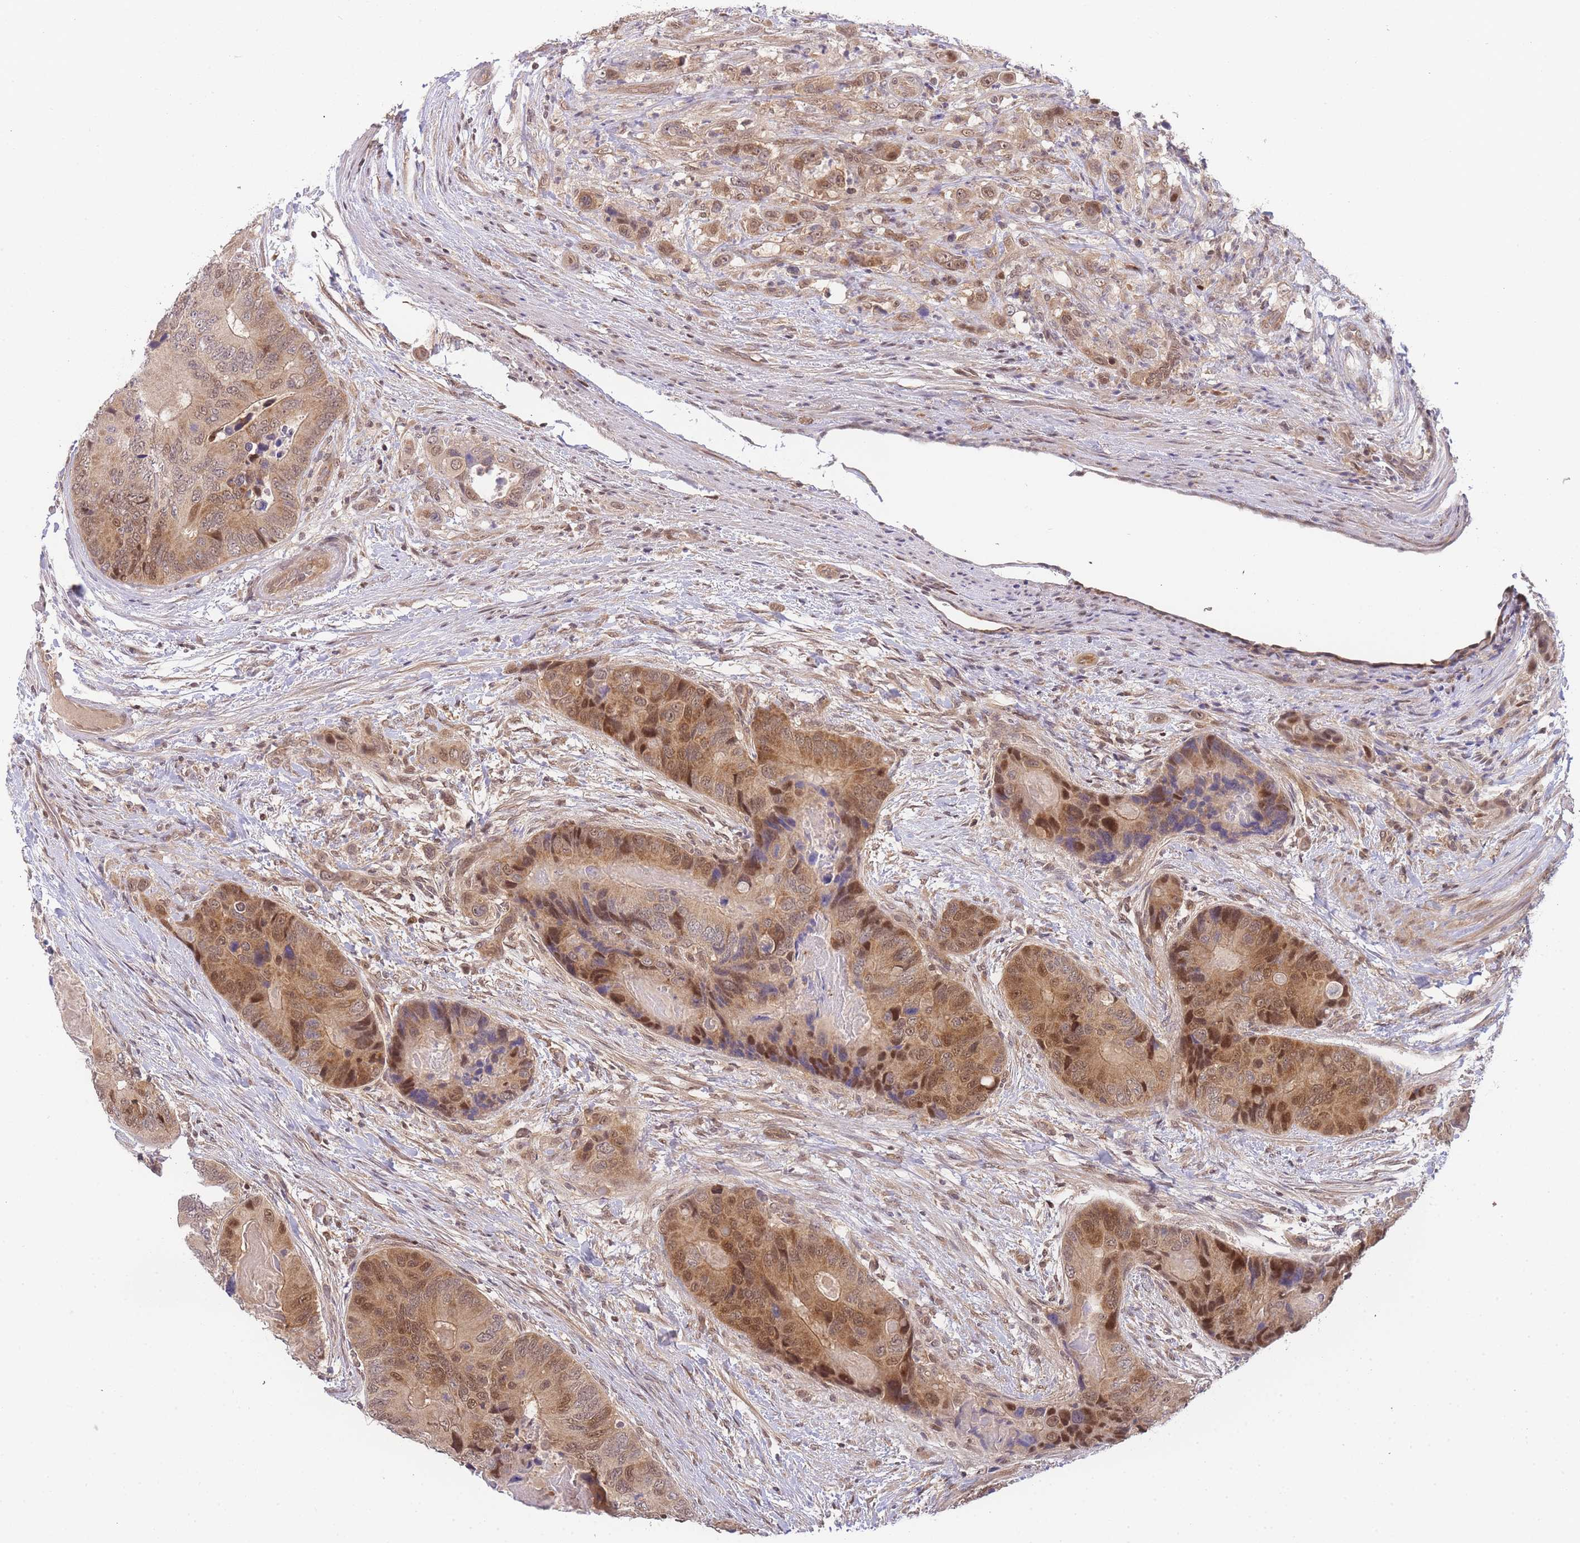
{"staining": {"intensity": "moderate", "quantity": ">75%", "location": "cytoplasmic/membranous,nuclear"}, "tissue": "colorectal cancer", "cell_type": "Tumor cells", "image_type": "cancer", "snomed": [{"axis": "morphology", "description": "Adenocarcinoma, NOS"}, {"axis": "topography", "description": "Colon"}], "caption": "A brown stain highlights moderate cytoplasmic/membranous and nuclear positivity of a protein in colorectal cancer (adenocarcinoma) tumor cells.", "gene": "KIAA1191", "patient": {"sex": "male", "age": 84}}